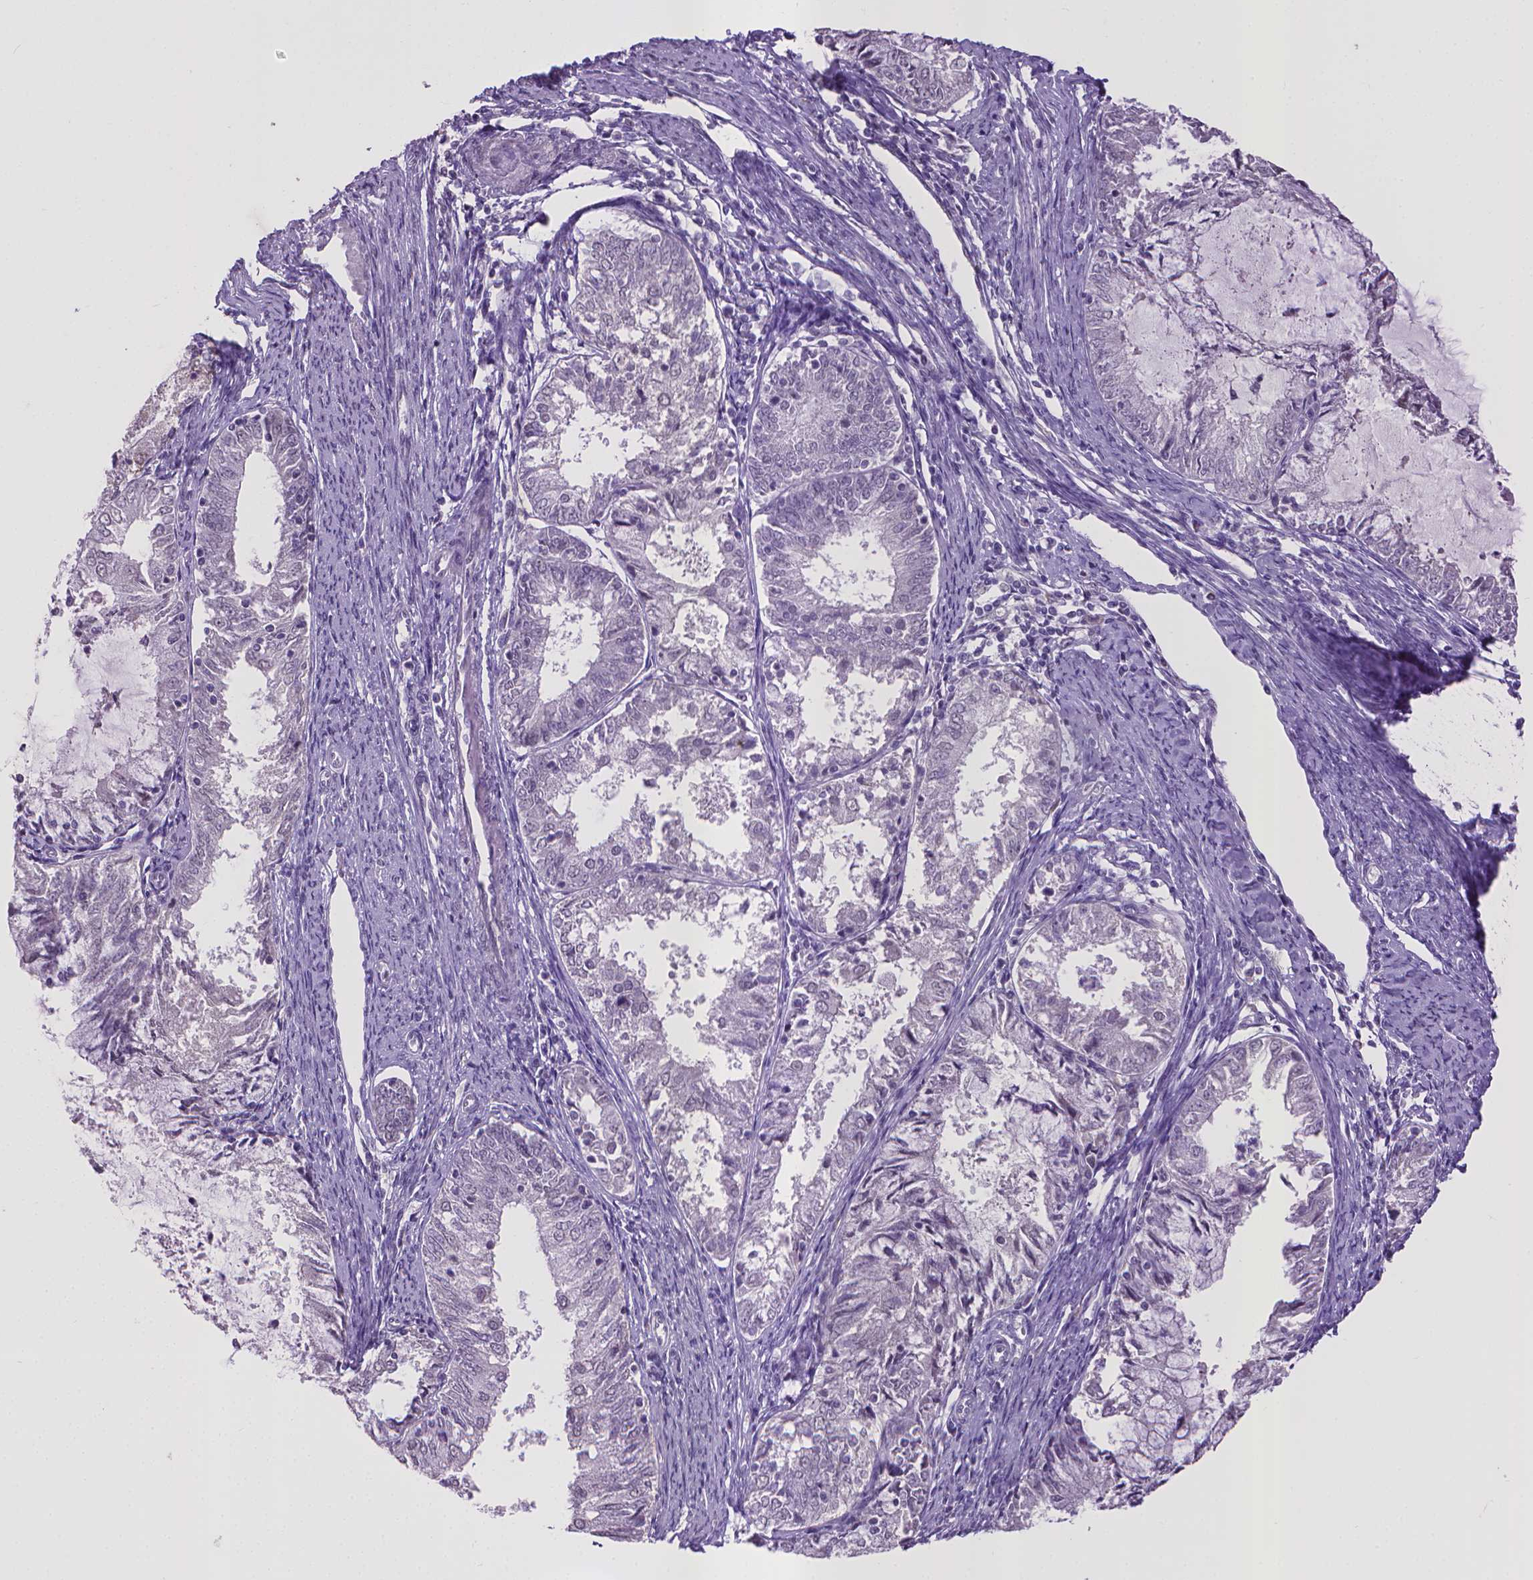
{"staining": {"intensity": "negative", "quantity": "none", "location": "none"}, "tissue": "endometrial cancer", "cell_type": "Tumor cells", "image_type": "cancer", "snomed": [{"axis": "morphology", "description": "Adenocarcinoma, NOS"}, {"axis": "topography", "description": "Endometrium"}], "caption": "Endometrial cancer (adenocarcinoma) was stained to show a protein in brown. There is no significant staining in tumor cells. (DAB (3,3'-diaminobenzidine) immunohistochemistry with hematoxylin counter stain).", "gene": "KMO", "patient": {"sex": "female", "age": 57}}